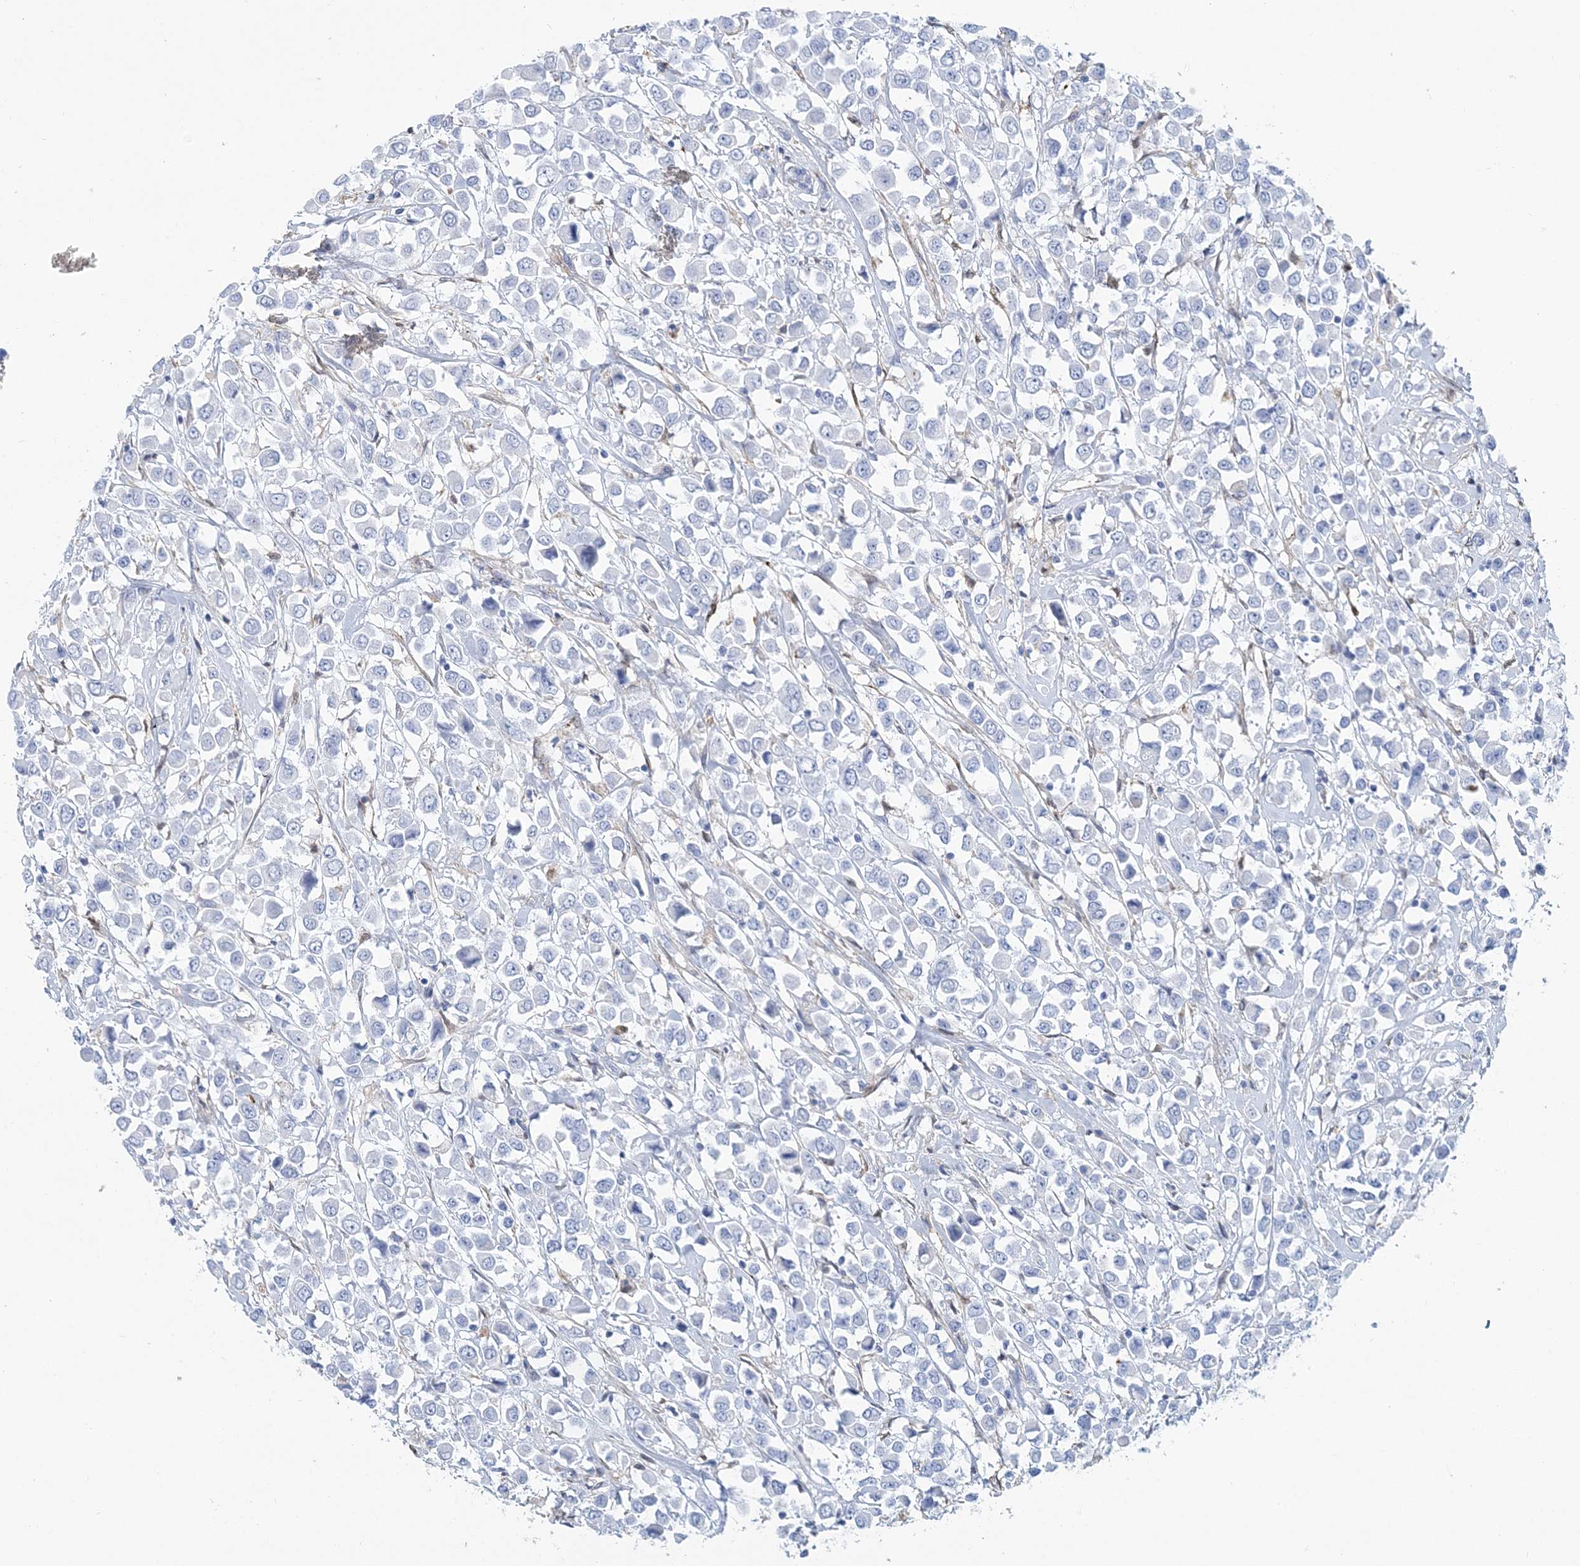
{"staining": {"intensity": "negative", "quantity": "none", "location": "none"}, "tissue": "breast cancer", "cell_type": "Tumor cells", "image_type": "cancer", "snomed": [{"axis": "morphology", "description": "Duct carcinoma"}, {"axis": "topography", "description": "Breast"}], "caption": "Intraductal carcinoma (breast) stained for a protein using immunohistochemistry exhibits no expression tumor cells.", "gene": "NKX6-1", "patient": {"sex": "female", "age": 61}}